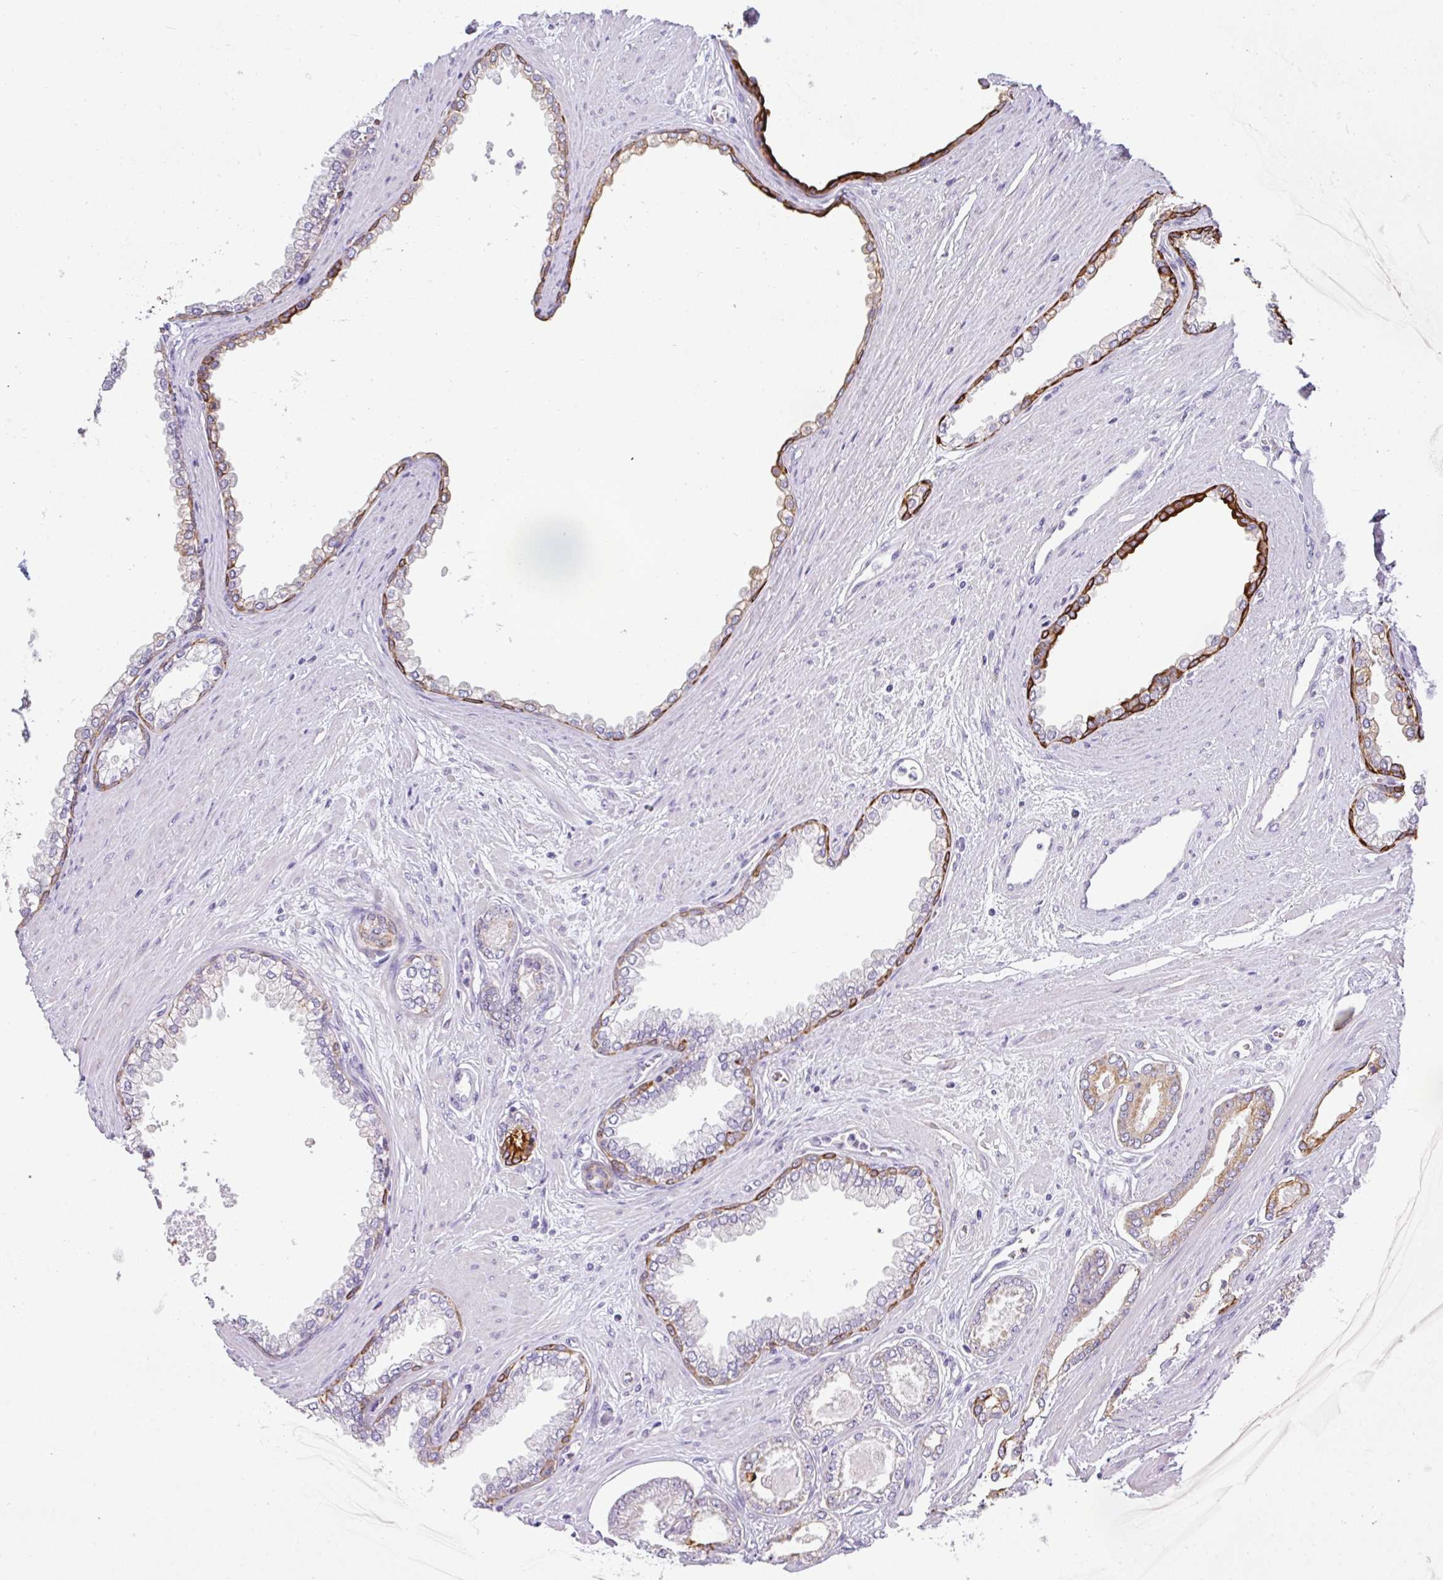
{"staining": {"intensity": "strong", "quantity": "<25%", "location": "cytoplasmic/membranous"}, "tissue": "prostate cancer", "cell_type": "Tumor cells", "image_type": "cancer", "snomed": [{"axis": "morphology", "description": "Adenocarcinoma, Low grade"}, {"axis": "topography", "description": "Prostate"}], "caption": "Prostate low-grade adenocarcinoma was stained to show a protein in brown. There is medium levels of strong cytoplasmic/membranous expression in approximately <25% of tumor cells.", "gene": "ASXL3", "patient": {"sex": "male", "age": 60}}